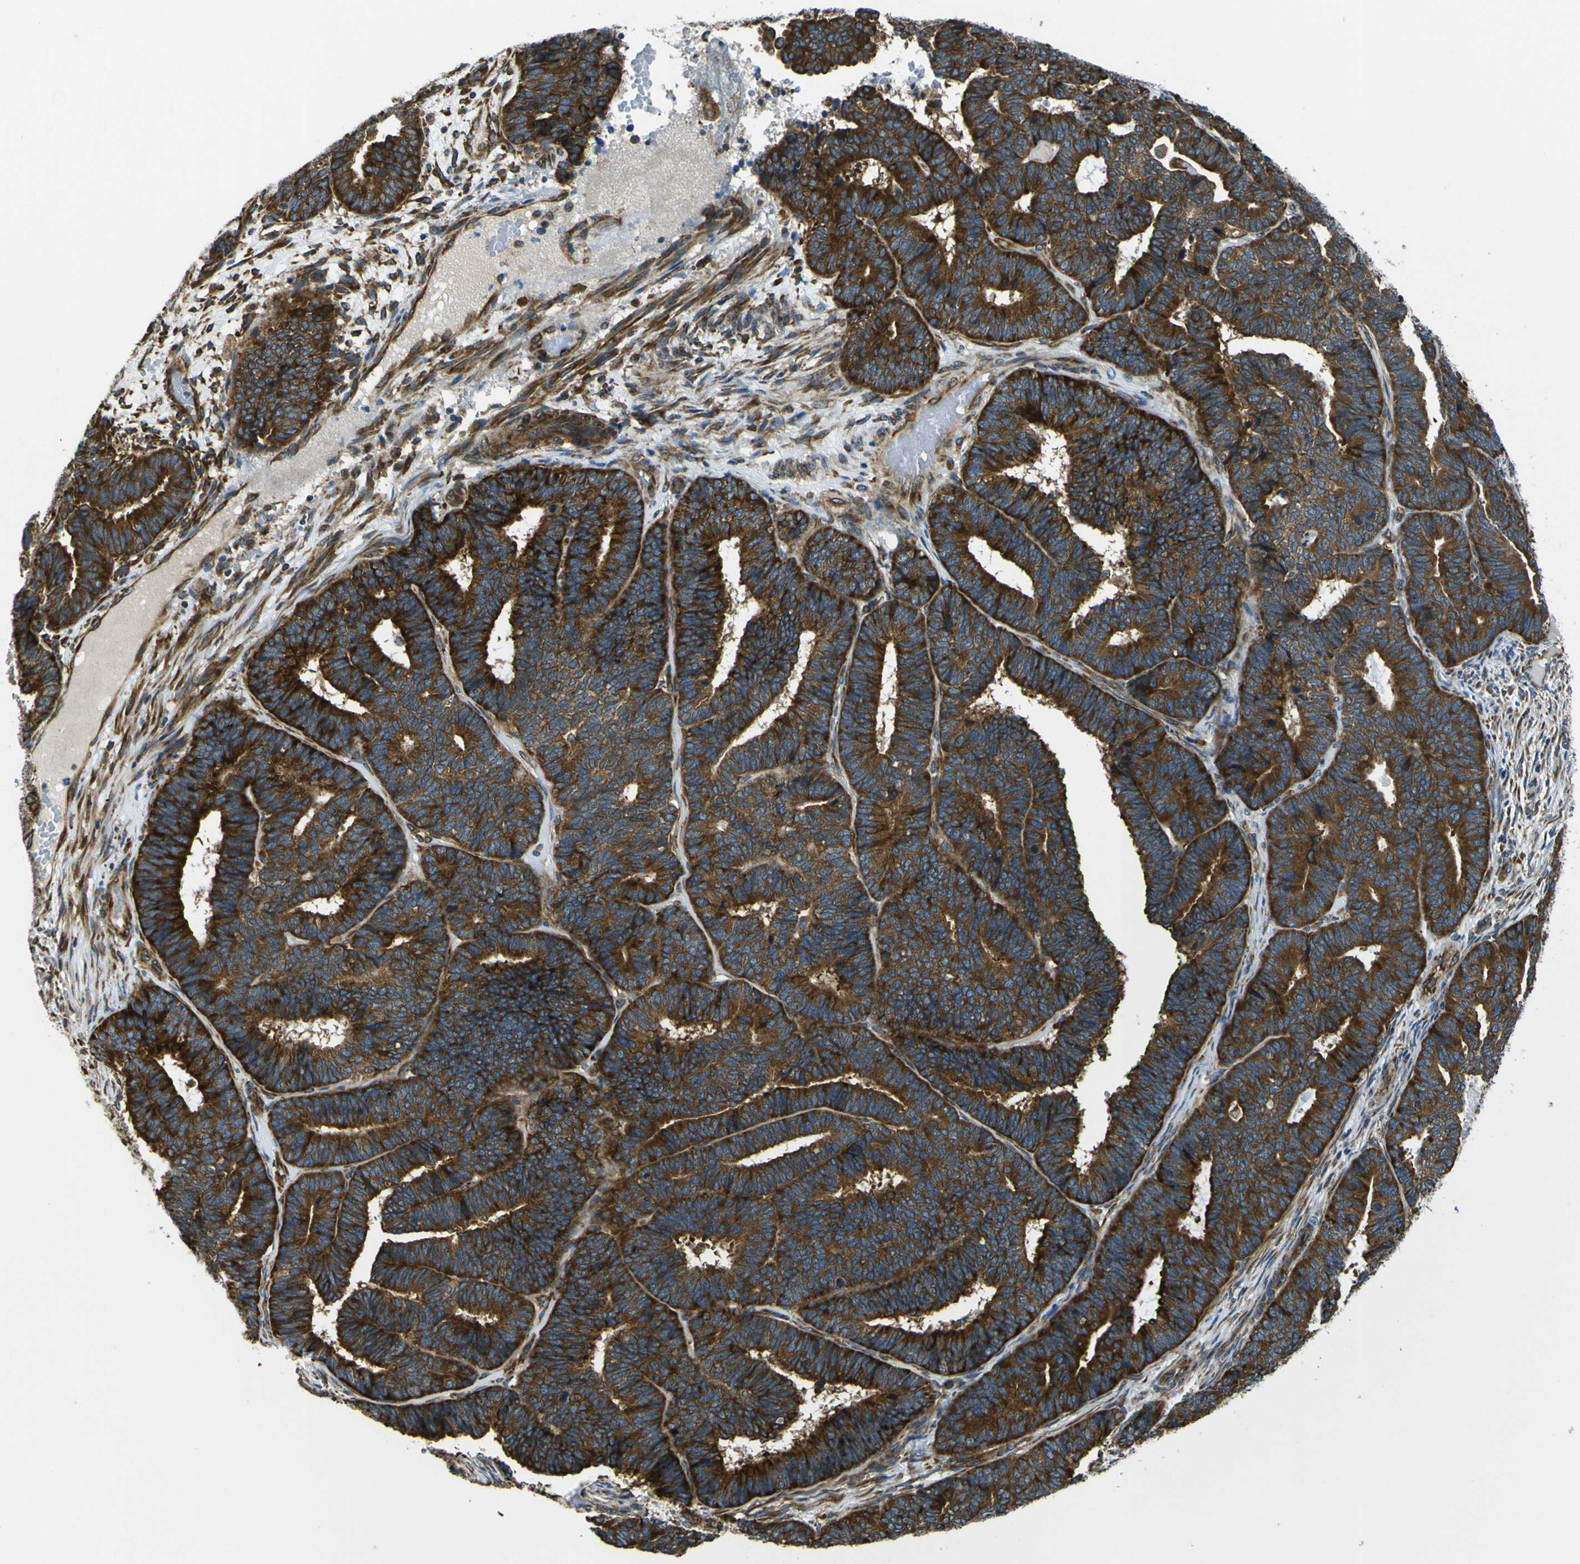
{"staining": {"intensity": "strong", "quantity": ">75%", "location": "cytoplasmic/membranous"}, "tissue": "endometrial cancer", "cell_type": "Tumor cells", "image_type": "cancer", "snomed": [{"axis": "morphology", "description": "Adenocarcinoma, NOS"}, {"axis": "topography", "description": "Endometrium"}], "caption": "Endometrial cancer tissue shows strong cytoplasmic/membranous staining in approximately >75% of tumor cells, visualized by immunohistochemistry.", "gene": "RPSA", "patient": {"sex": "female", "age": 70}}